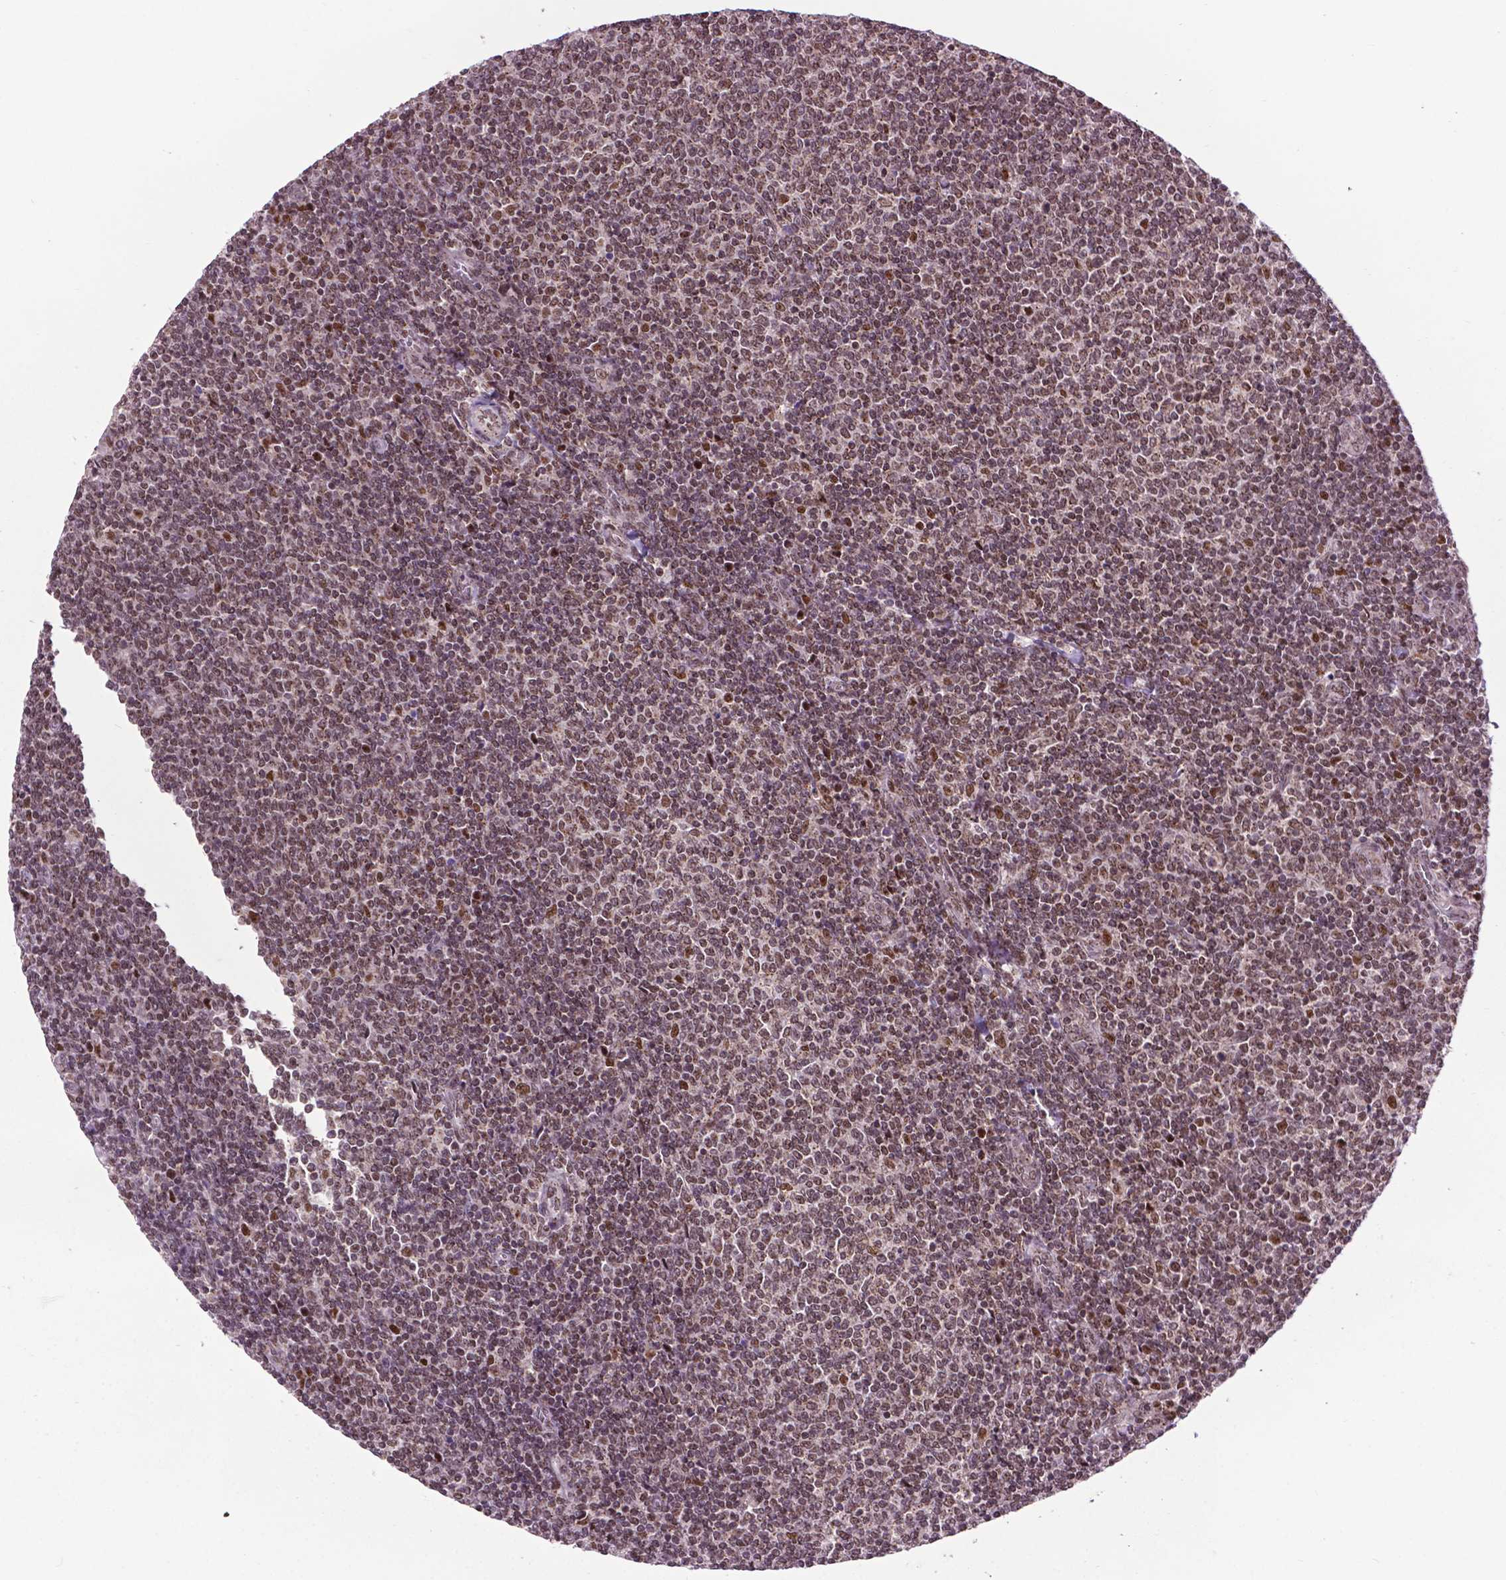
{"staining": {"intensity": "weak", "quantity": "25%-75%", "location": "nuclear"}, "tissue": "lymphoma", "cell_type": "Tumor cells", "image_type": "cancer", "snomed": [{"axis": "morphology", "description": "Malignant lymphoma, non-Hodgkin's type, Low grade"}, {"axis": "topography", "description": "Lymph node"}], "caption": "Weak nuclear protein expression is appreciated in approximately 25%-75% of tumor cells in lymphoma.", "gene": "EAF1", "patient": {"sex": "male", "age": 52}}